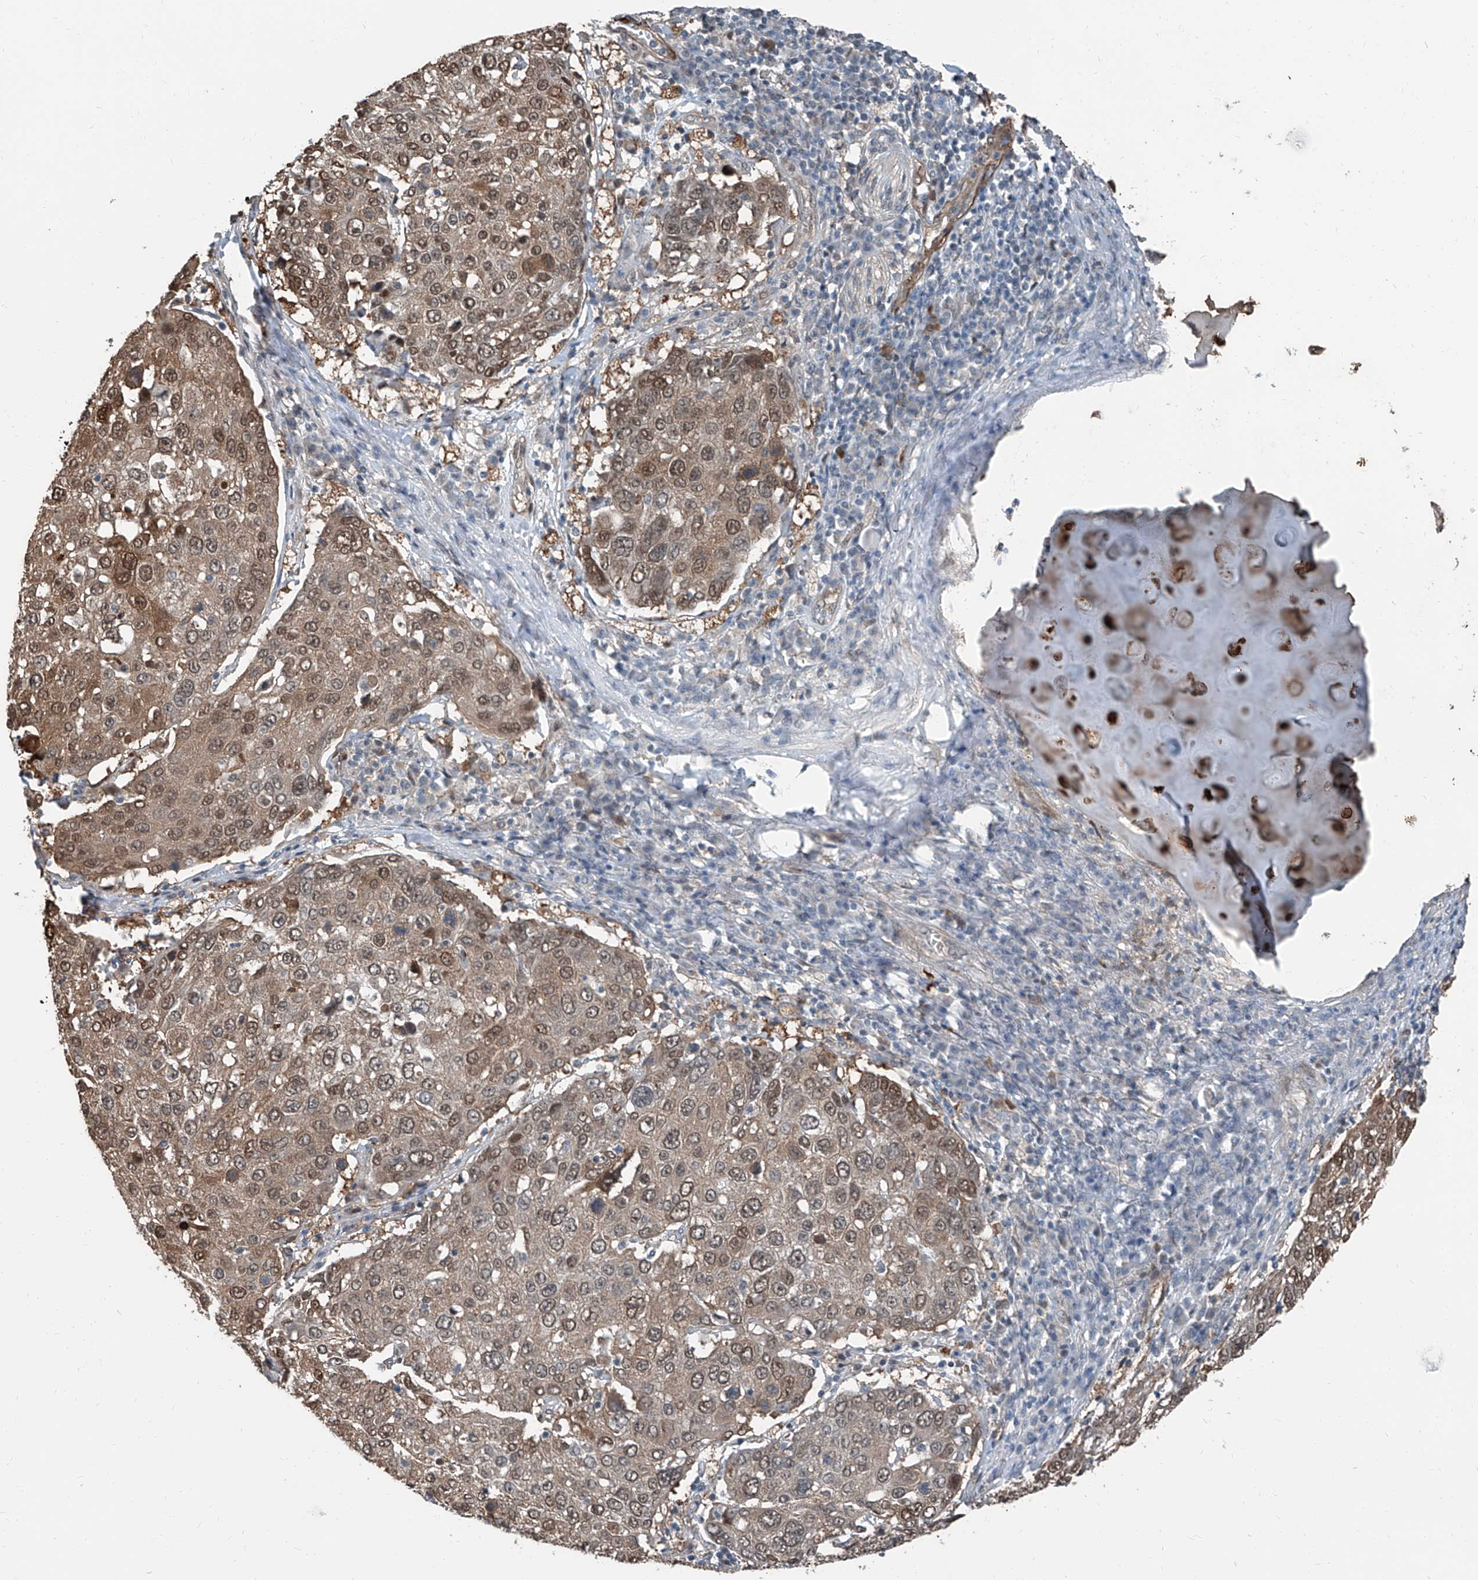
{"staining": {"intensity": "moderate", "quantity": ">75%", "location": "cytoplasmic/membranous,nuclear"}, "tissue": "lung cancer", "cell_type": "Tumor cells", "image_type": "cancer", "snomed": [{"axis": "morphology", "description": "Squamous cell carcinoma, NOS"}, {"axis": "topography", "description": "Lung"}], "caption": "Immunohistochemistry of human lung cancer demonstrates medium levels of moderate cytoplasmic/membranous and nuclear expression in approximately >75% of tumor cells.", "gene": "HSPA6", "patient": {"sex": "male", "age": 65}}